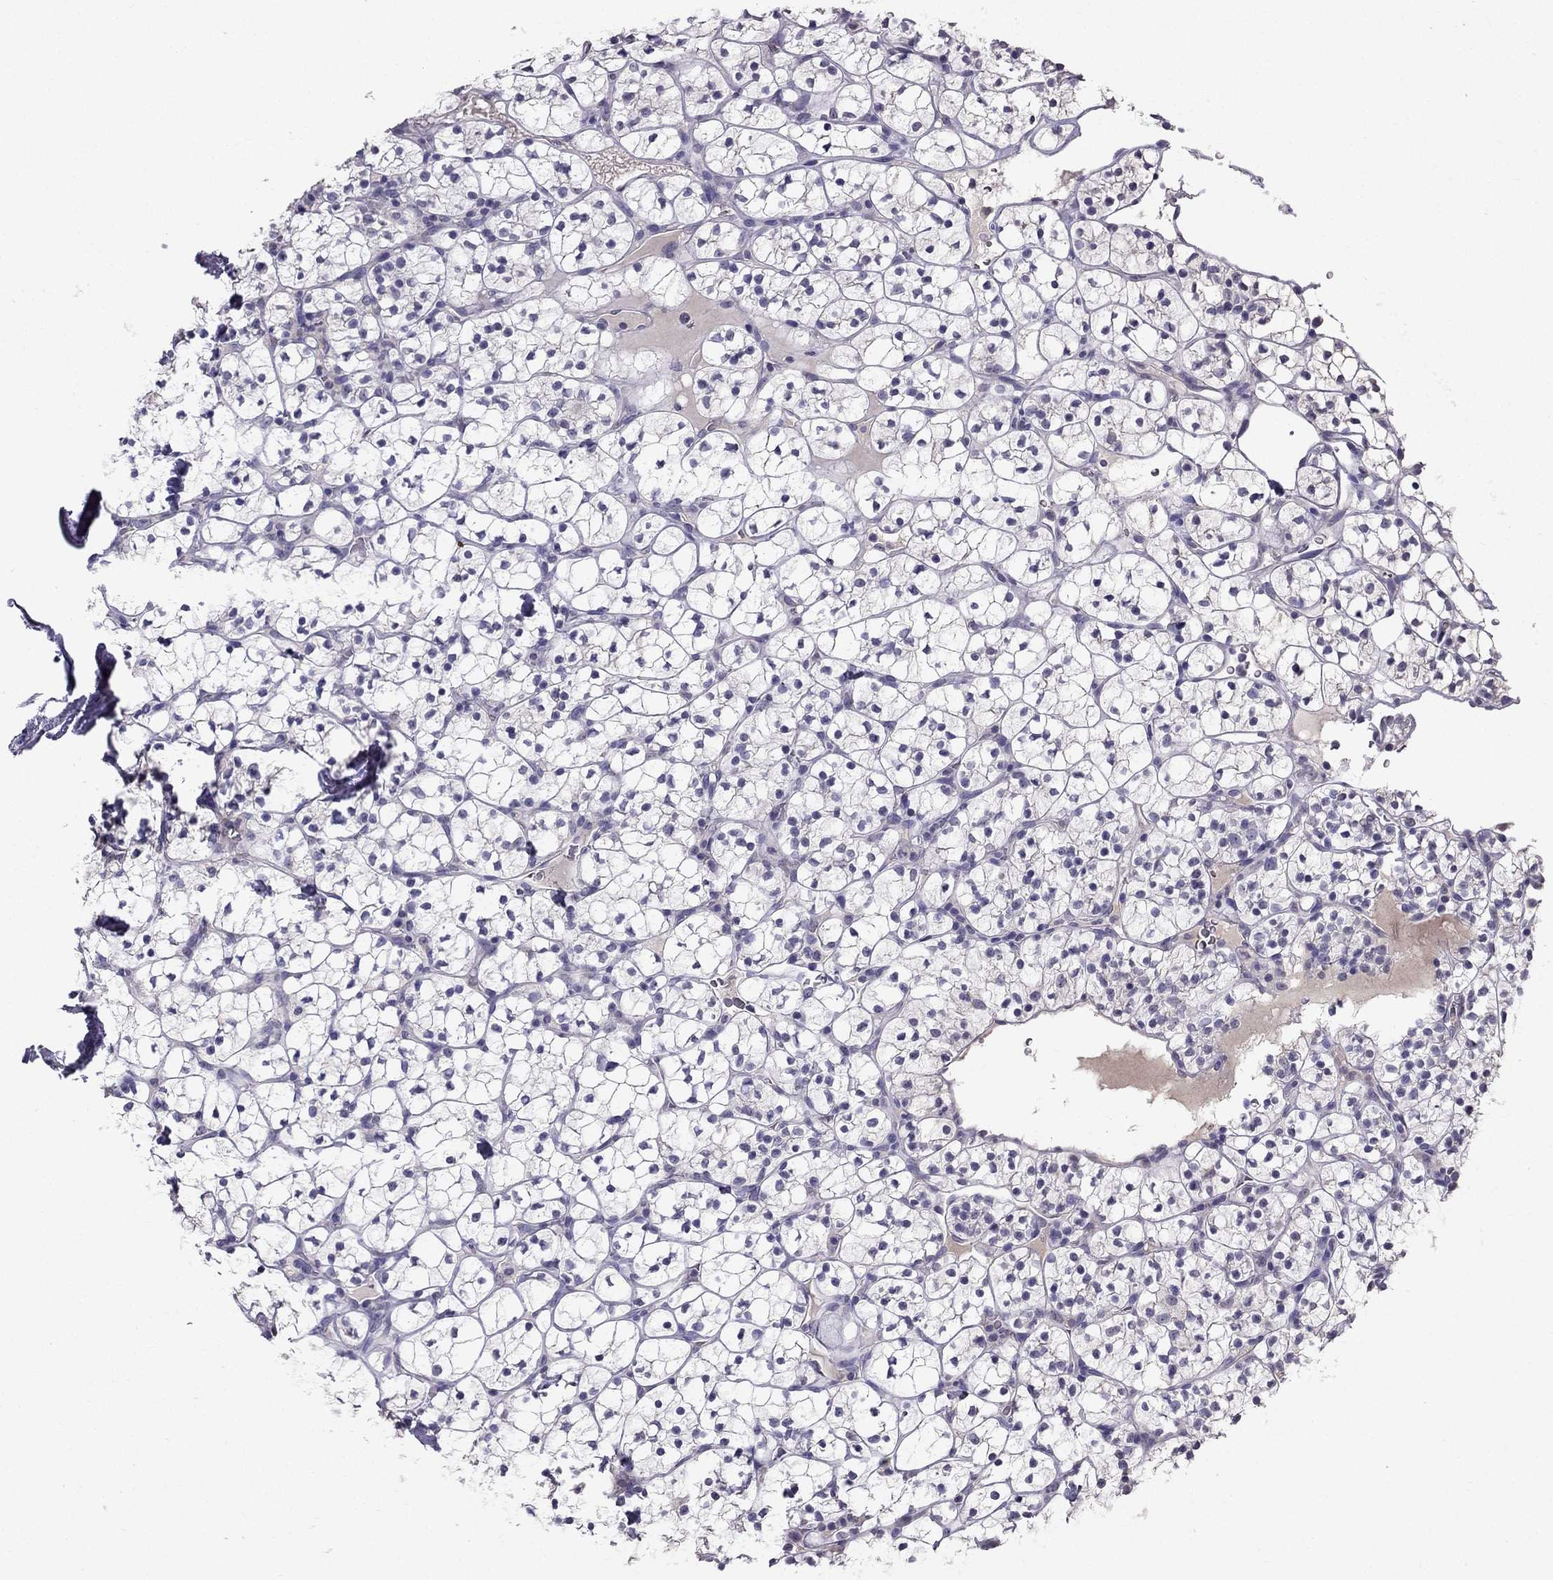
{"staining": {"intensity": "negative", "quantity": "none", "location": "none"}, "tissue": "renal cancer", "cell_type": "Tumor cells", "image_type": "cancer", "snomed": [{"axis": "morphology", "description": "Adenocarcinoma, NOS"}, {"axis": "topography", "description": "Kidney"}], "caption": "An image of human renal cancer (adenocarcinoma) is negative for staining in tumor cells.", "gene": "SCG5", "patient": {"sex": "female", "age": 89}}